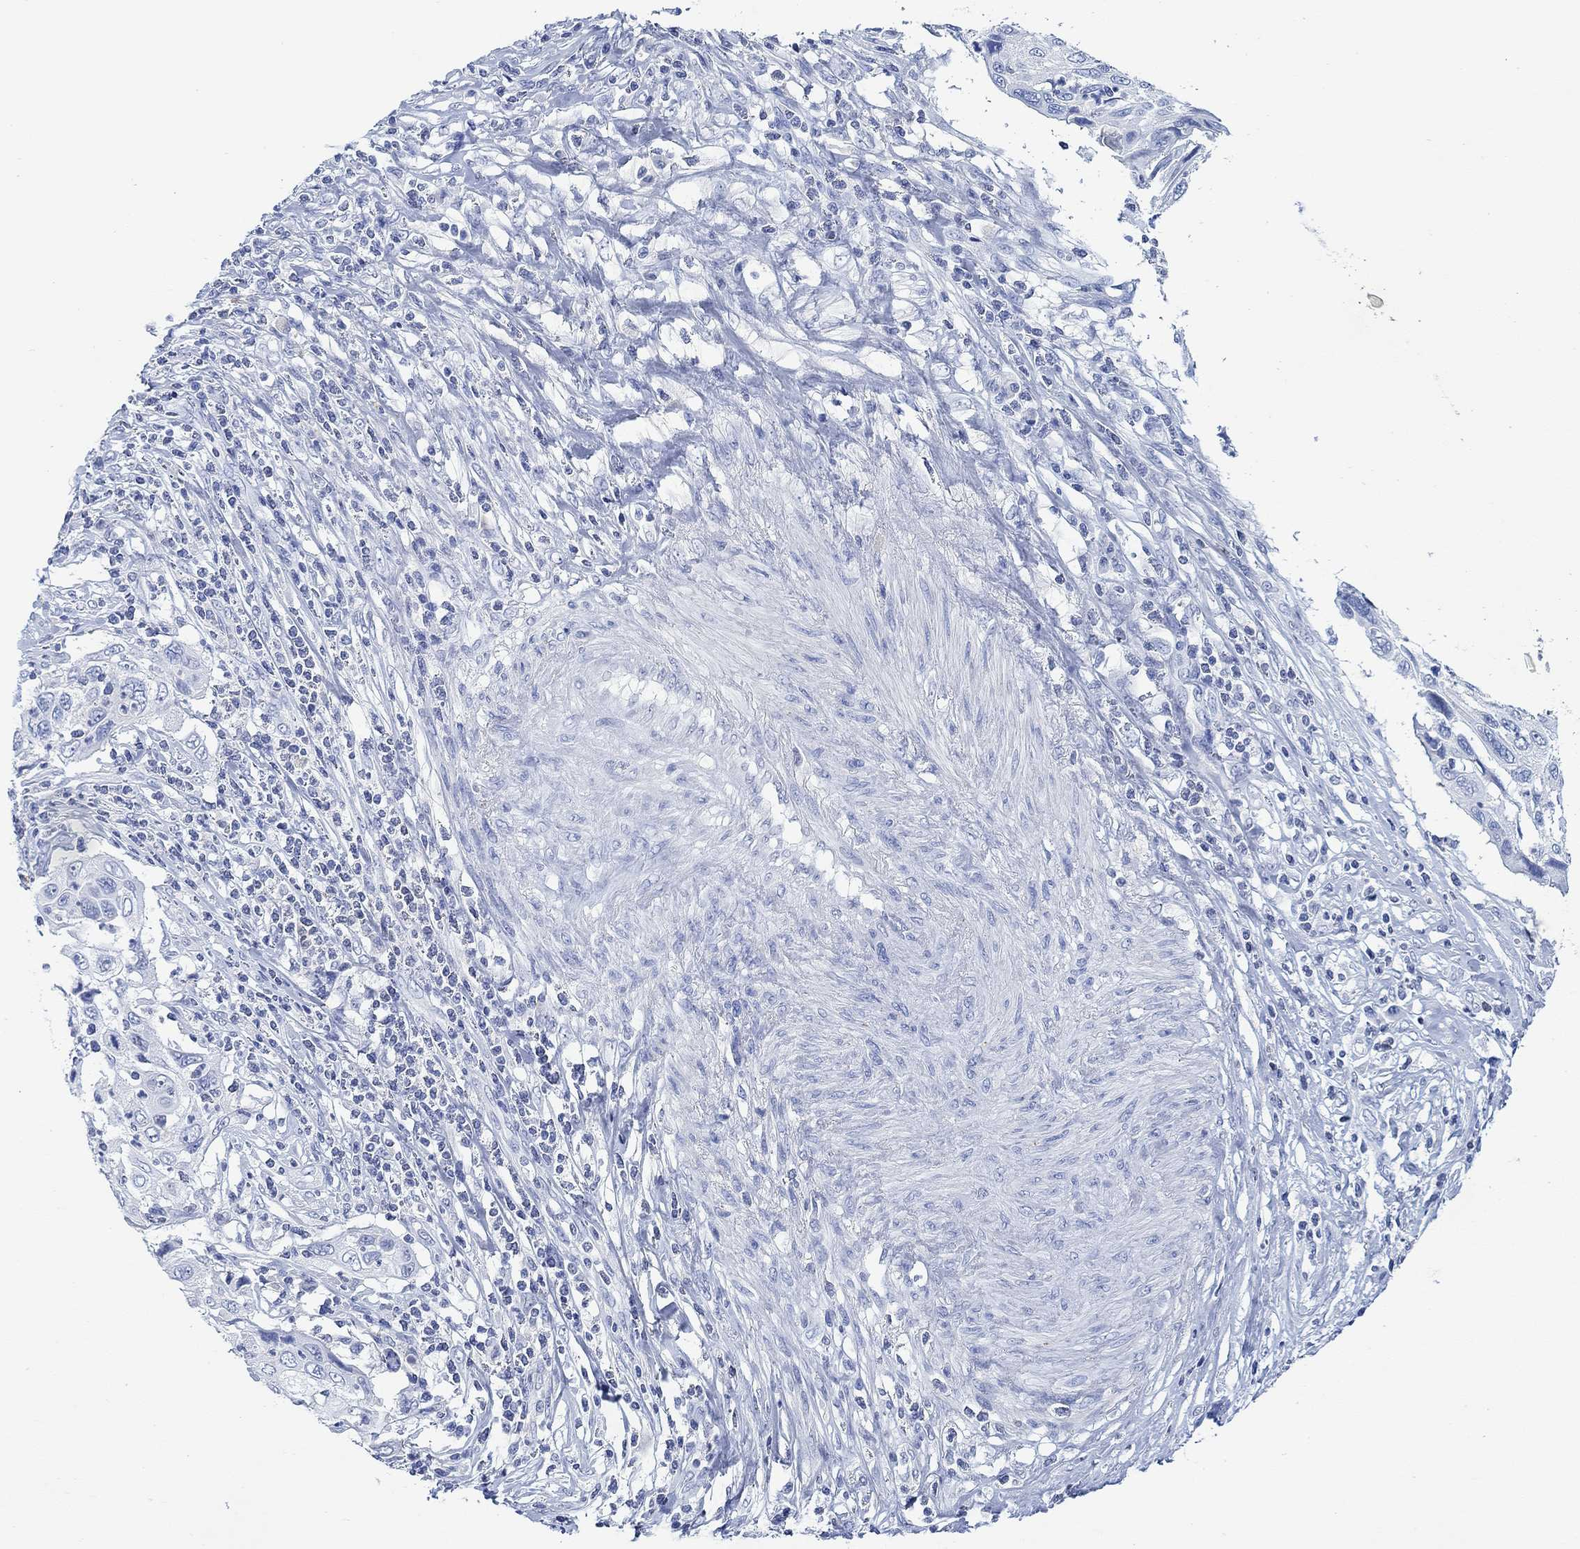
{"staining": {"intensity": "negative", "quantity": "none", "location": "none"}, "tissue": "cervical cancer", "cell_type": "Tumor cells", "image_type": "cancer", "snomed": [{"axis": "morphology", "description": "Squamous cell carcinoma, NOS"}, {"axis": "topography", "description": "Cervix"}], "caption": "Tumor cells show no significant expression in squamous cell carcinoma (cervical).", "gene": "PPP1R17", "patient": {"sex": "female", "age": 70}}